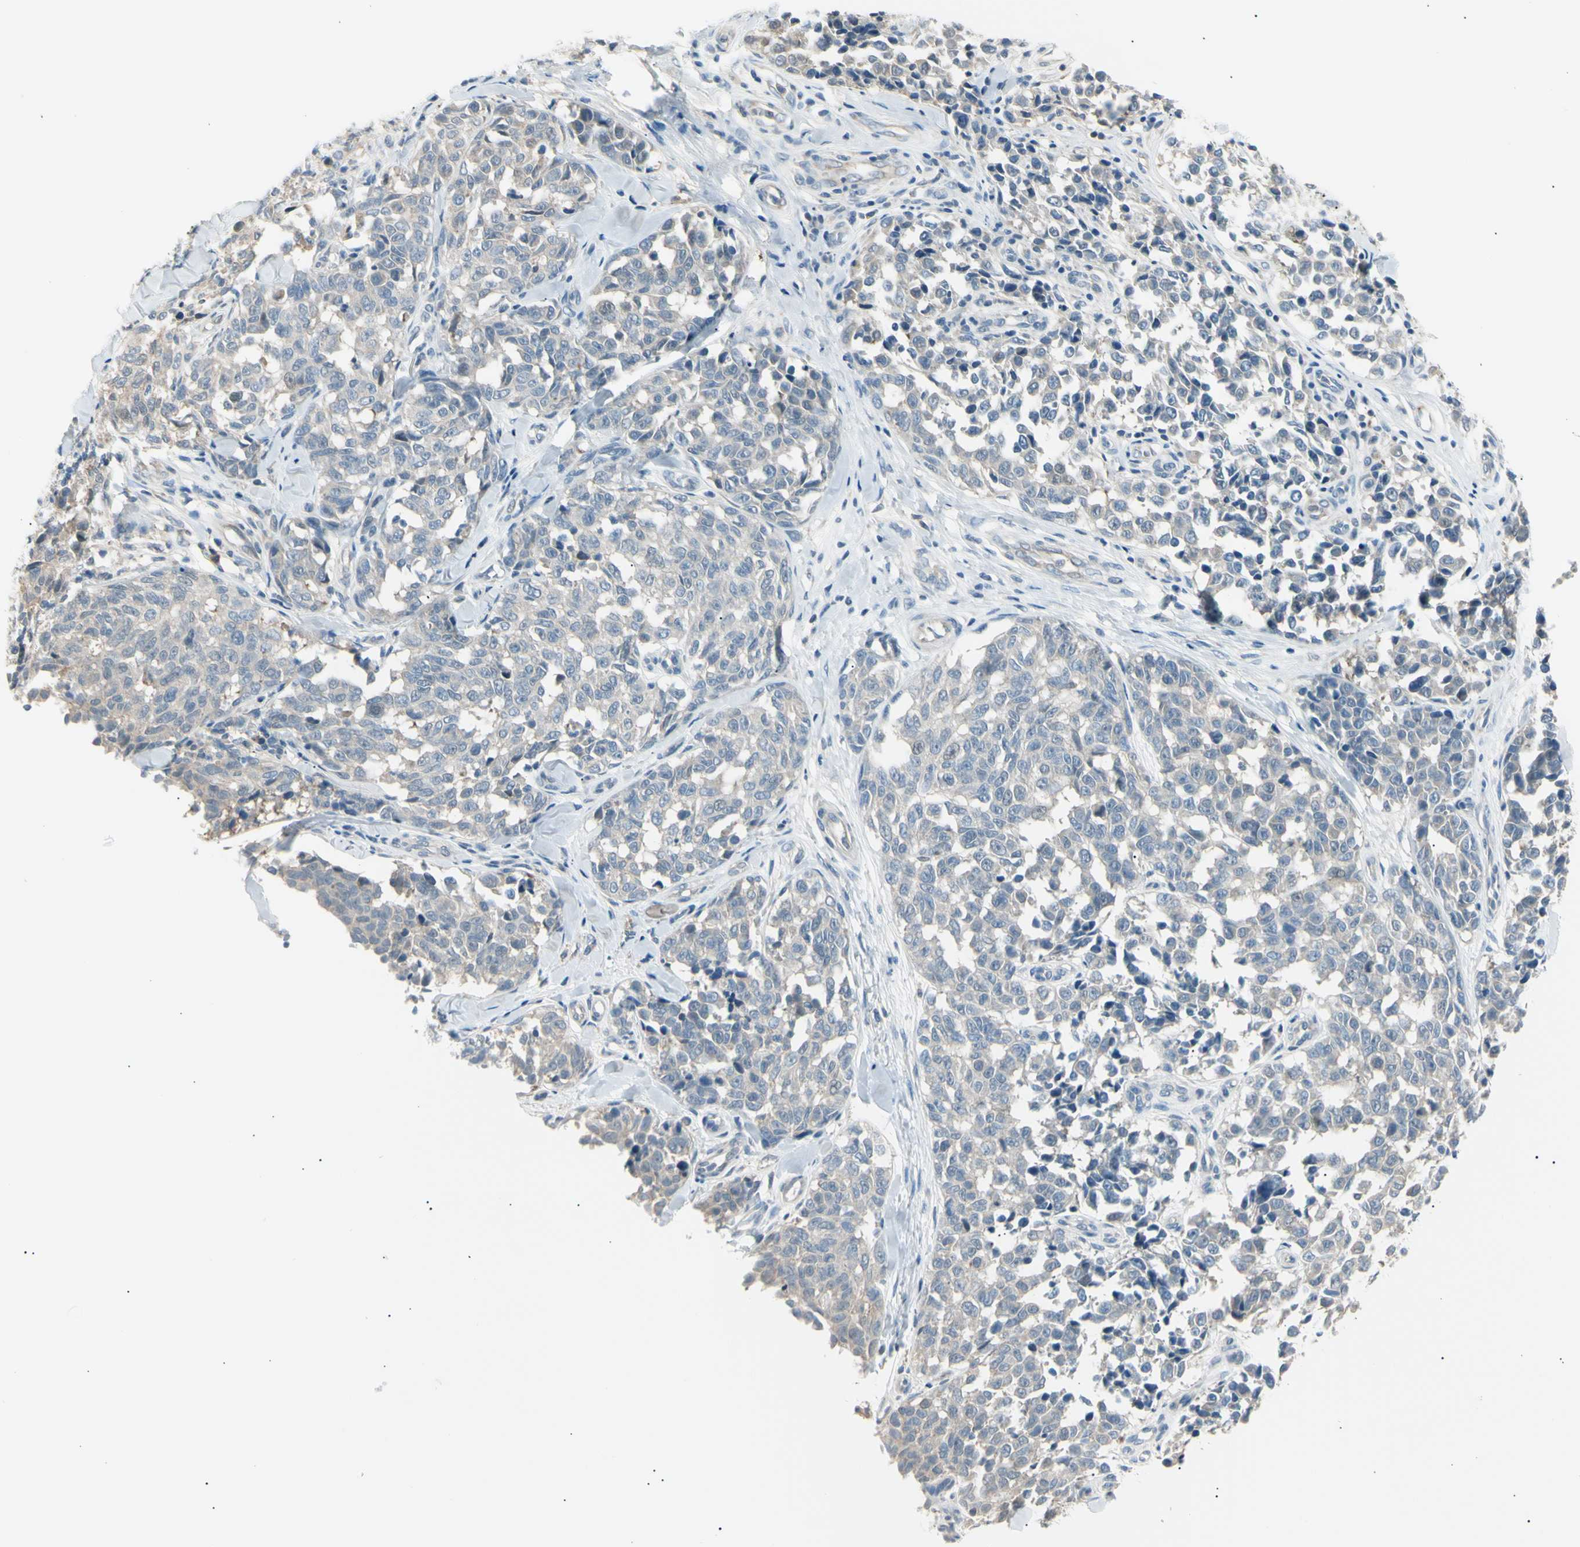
{"staining": {"intensity": "weak", "quantity": "25%-75%", "location": "cytoplasmic/membranous"}, "tissue": "melanoma", "cell_type": "Tumor cells", "image_type": "cancer", "snomed": [{"axis": "morphology", "description": "Malignant melanoma, NOS"}, {"axis": "topography", "description": "Skin"}], "caption": "An immunohistochemistry micrograph of tumor tissue is shown. Protein staining in brown highlights weak cytoplasmic/membranous positivity in melanoma within tumor cells.", "gene": "LHPP", "patient": {"sex": "female", "age": 64}}